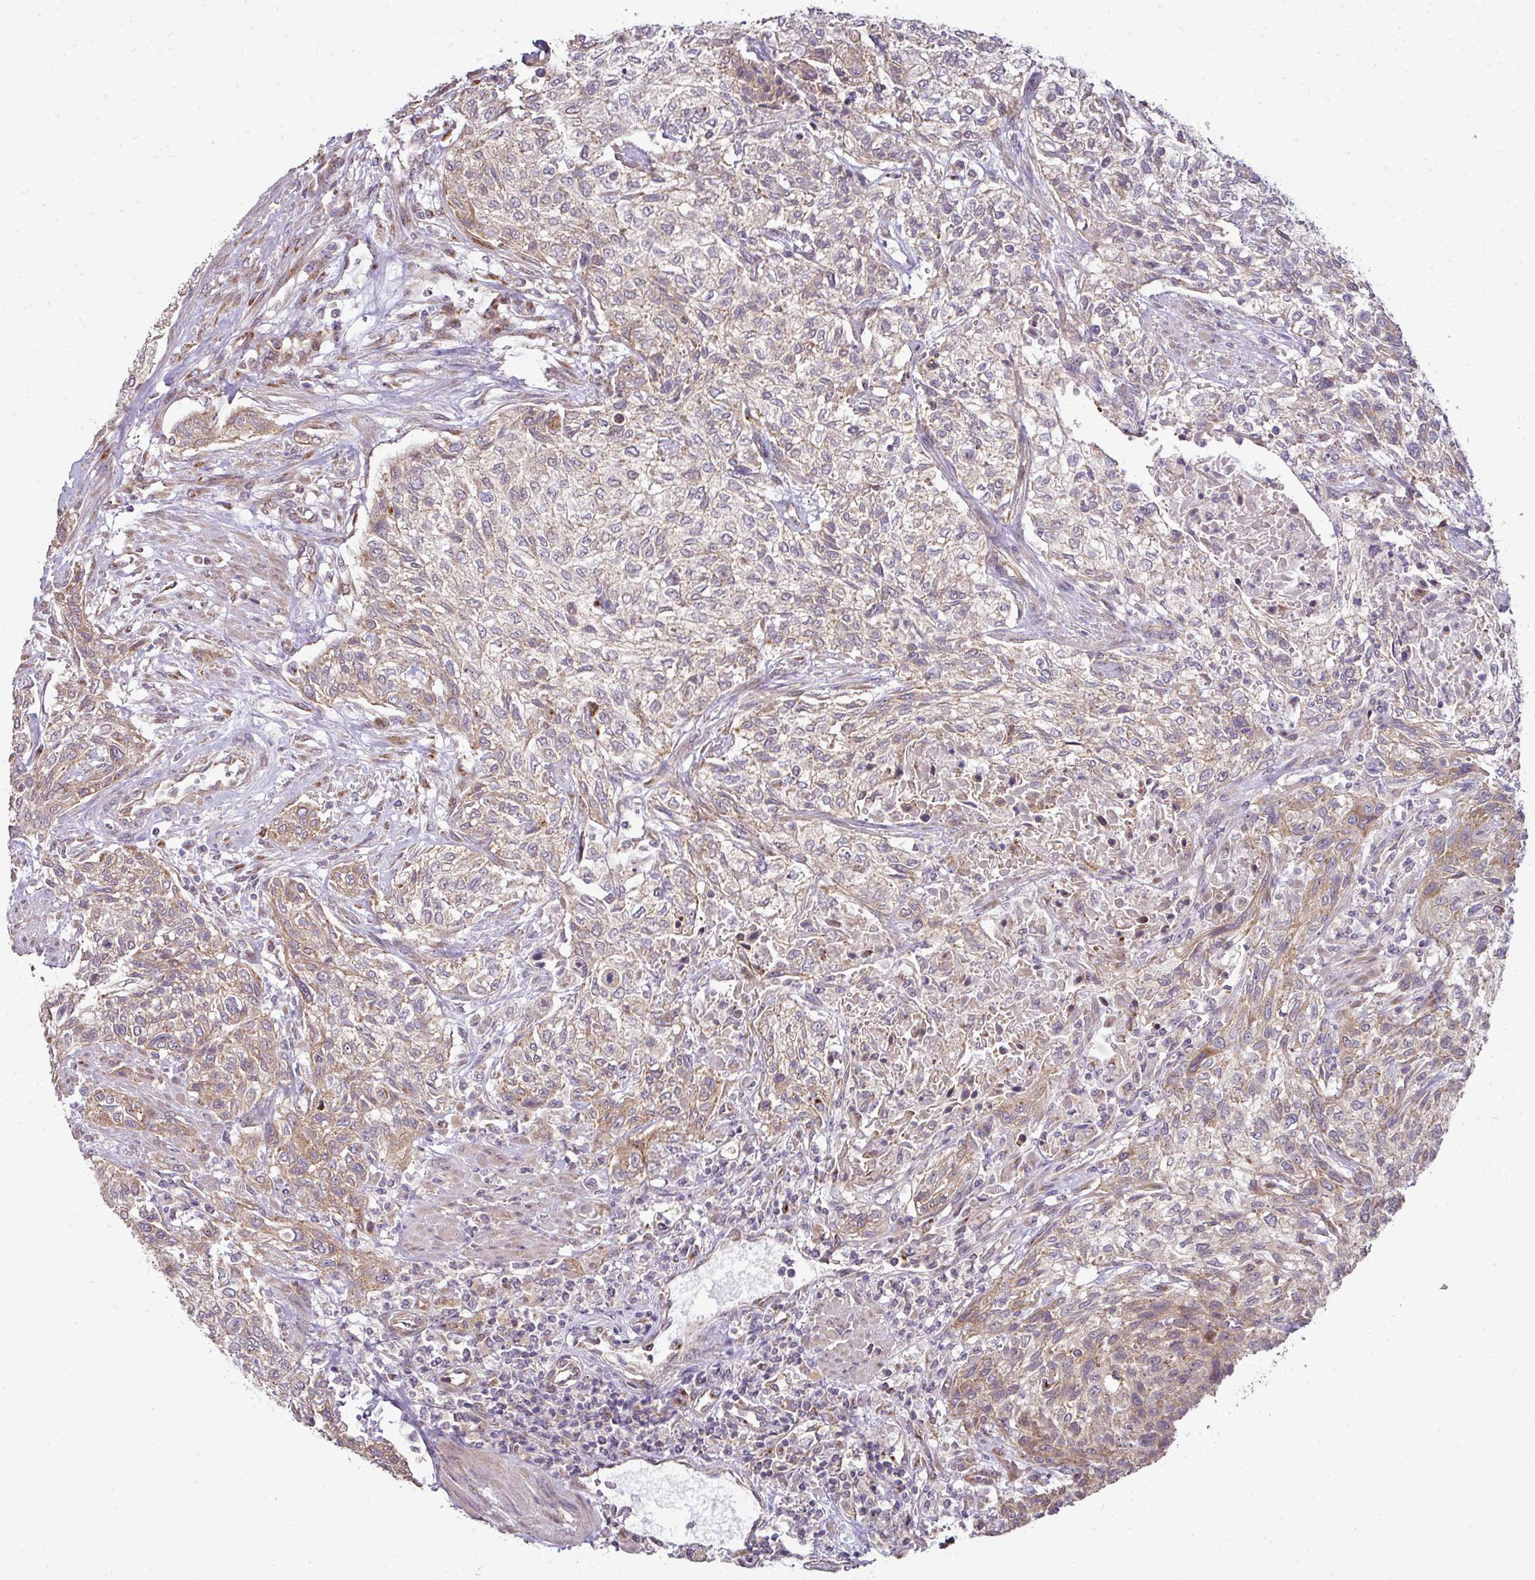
{"staining": {"intensity": "weak", "quantity": ">75%", "location": "cytoplasmic/membranous"}, "tissue": "urothelial cancer", "cell_type": "Tumor cells", "image_type": "cancer", "snomed": [{"axis": "morphology", "description": "Normal tissue, NOS"}, {"axis": "morphology", "description": "Urothelial carcinoma, NOS"}, {"axis": "topography", "description": "Urinary bladder"}, {"axis": "topography", "description": "Peripheral nerve tissue"}], "caption": "IHC (DAB (3,3'-diaminobenzidine)) staining of human urothelial cancer demonstrates weak cytoplasmic/membranous protein staining in approximately >75% of tumor cells. (IHC, brightfield microscopy, high magnification).", "gene": "TIMMDC1", "patient": {"sex": "male", "age": 35}}